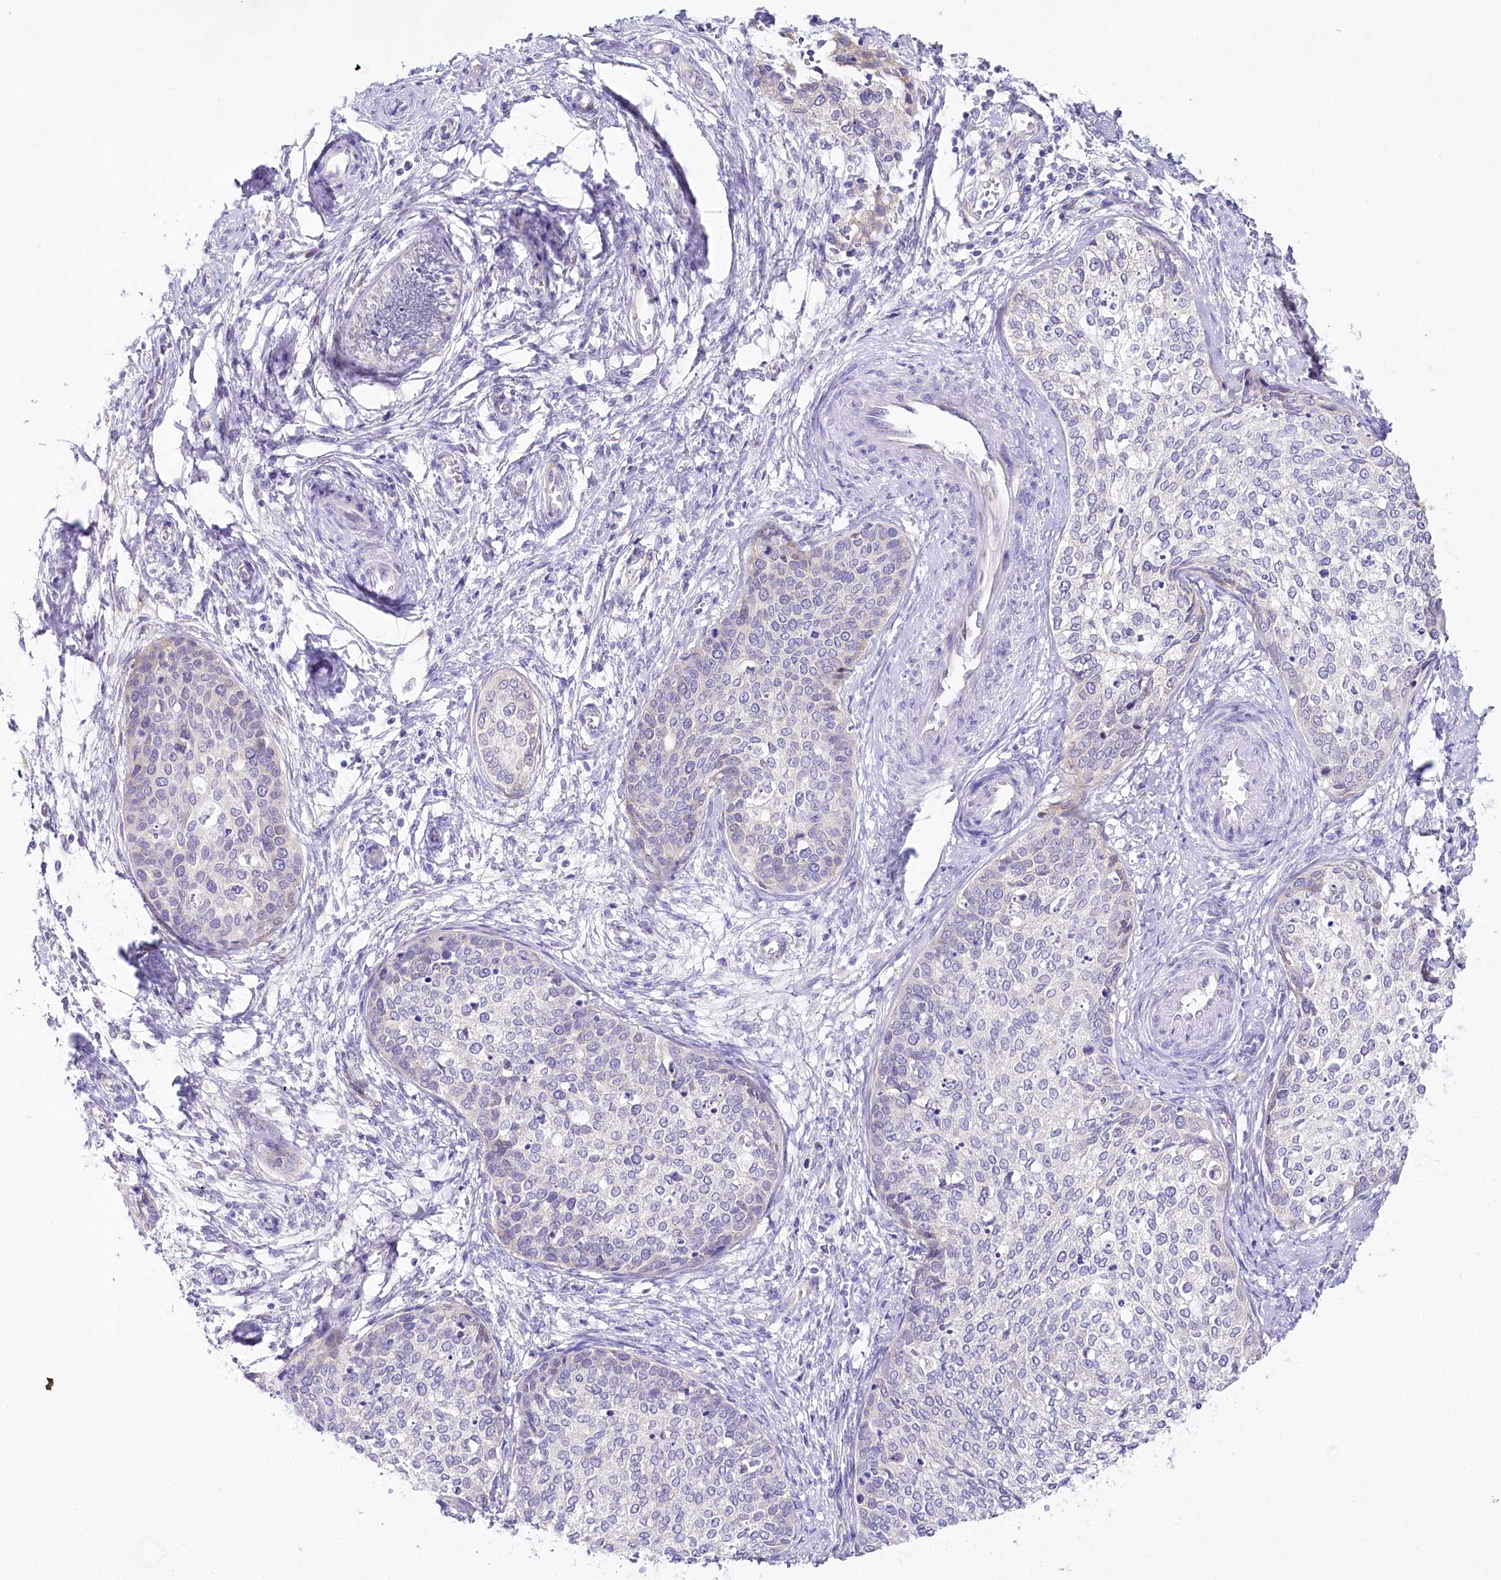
{"staining": {"intensity": "negative", "quantity": "none", "location": "none"}, "tissue": "cervical cancer", "cell_type": "Tumor cells", "image_type": "cancer", "snomed": [{"axis": "morphology", "description": "Squamous cell carcinoma, NOS"}, {"axis": "topography", "description": "Cervix"}], "caption": "Protein analysis of cervical cancer exhibits no significant positivity in tumor cells.", "gene": "CSN3", "patient": {"sex": "female", "age": 37}}